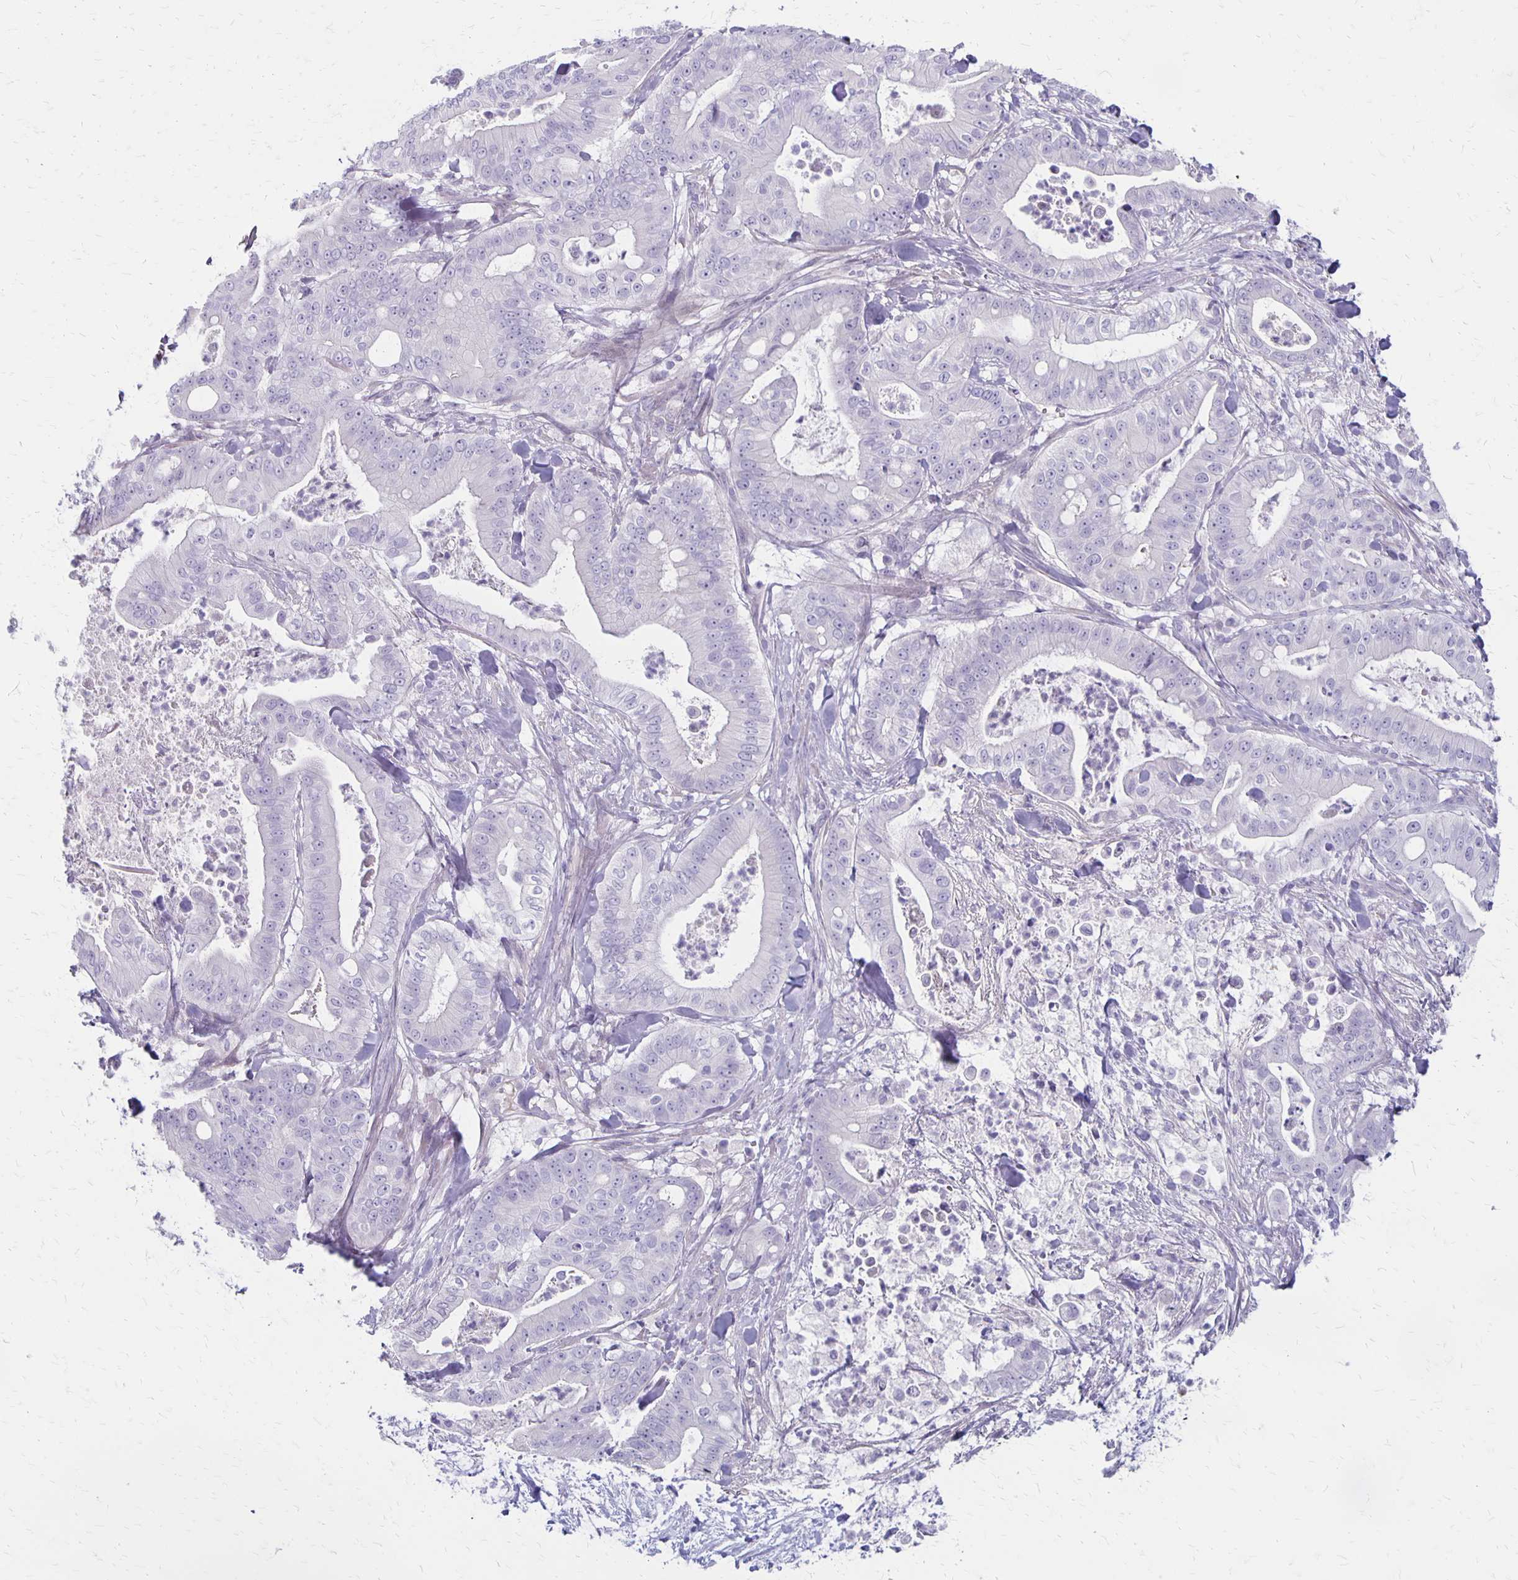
{"staining": {"intensity": "negative", "quantity": "none", "location": "none"}, "tissue": "pancreatic cancer", "cell_type": "Tumor cells", "image_type": "cancer", "snomed": [{"axis": "morphology", "description": "Adenocarcinoma, NOS"}, {"axis": "topography", "description": "Pancreas"}], "caption": "Tumor cells are negative for protein expression in human pancreatic adenocarcinoma.", "gene": "HOMER1", "patient": {"sex": "male", "age": 71}}